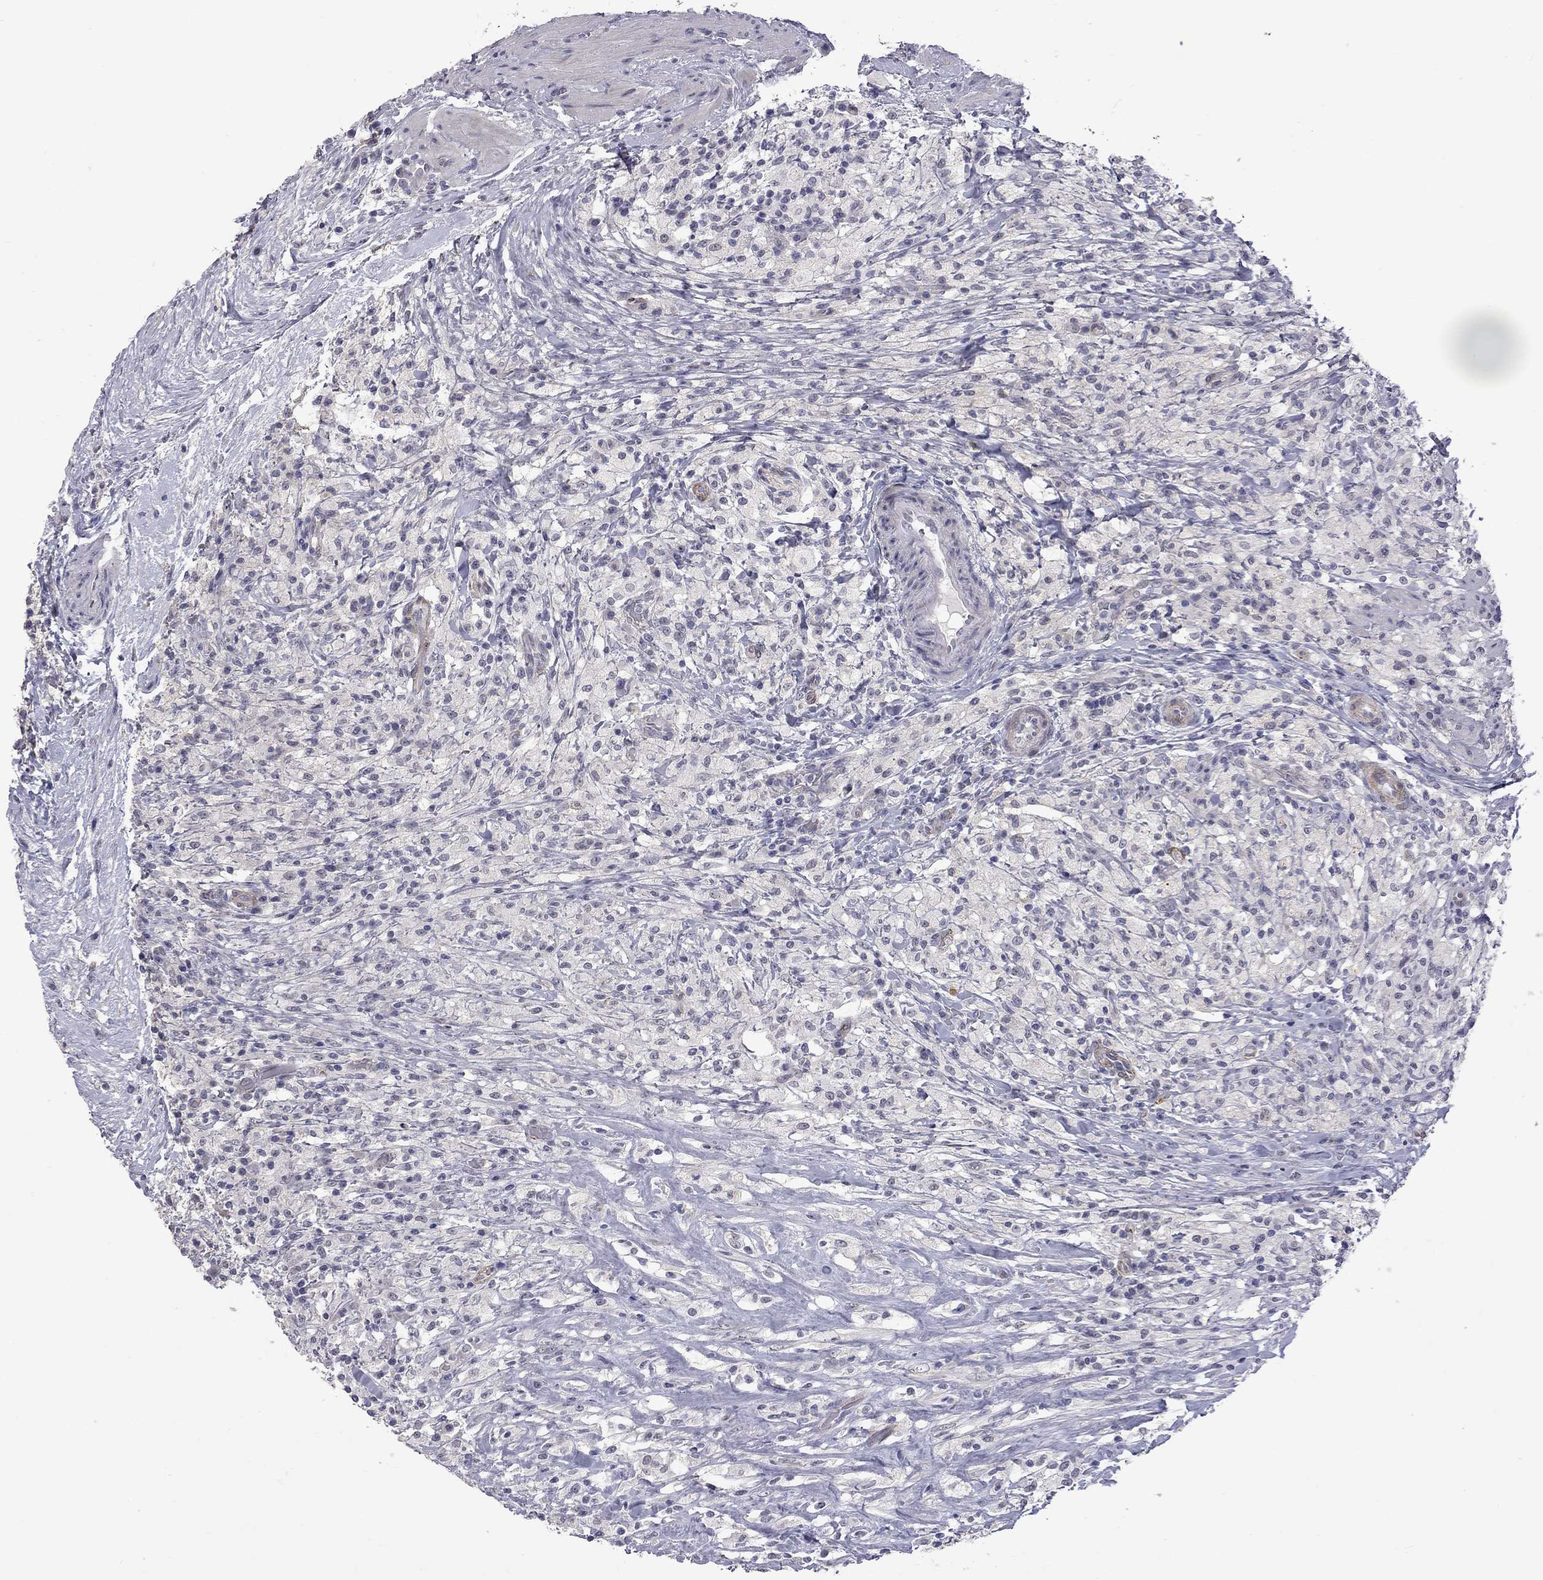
{"staining": {"intensity": "negative", "quantity": "none", "location": "none"}, "tissue": "testis cancer", "cell_type": "Tumor cells", "image_type": "cancer", "snomed": [{"axis": "morphology", "description": "Necrosis, NOS"}, {"axis": "morphology", "description": "Carcinoma, Embryonal, NOS"}, {"axis": "topography", "description": "Testis"}], "caption": "A micrograph of testis cancer (embryonal carcinoma) stained for a protein shows no brown staining in tumor cells.", "gene": "GSG1L", "patient": {"sex": "male", "age": 19}}